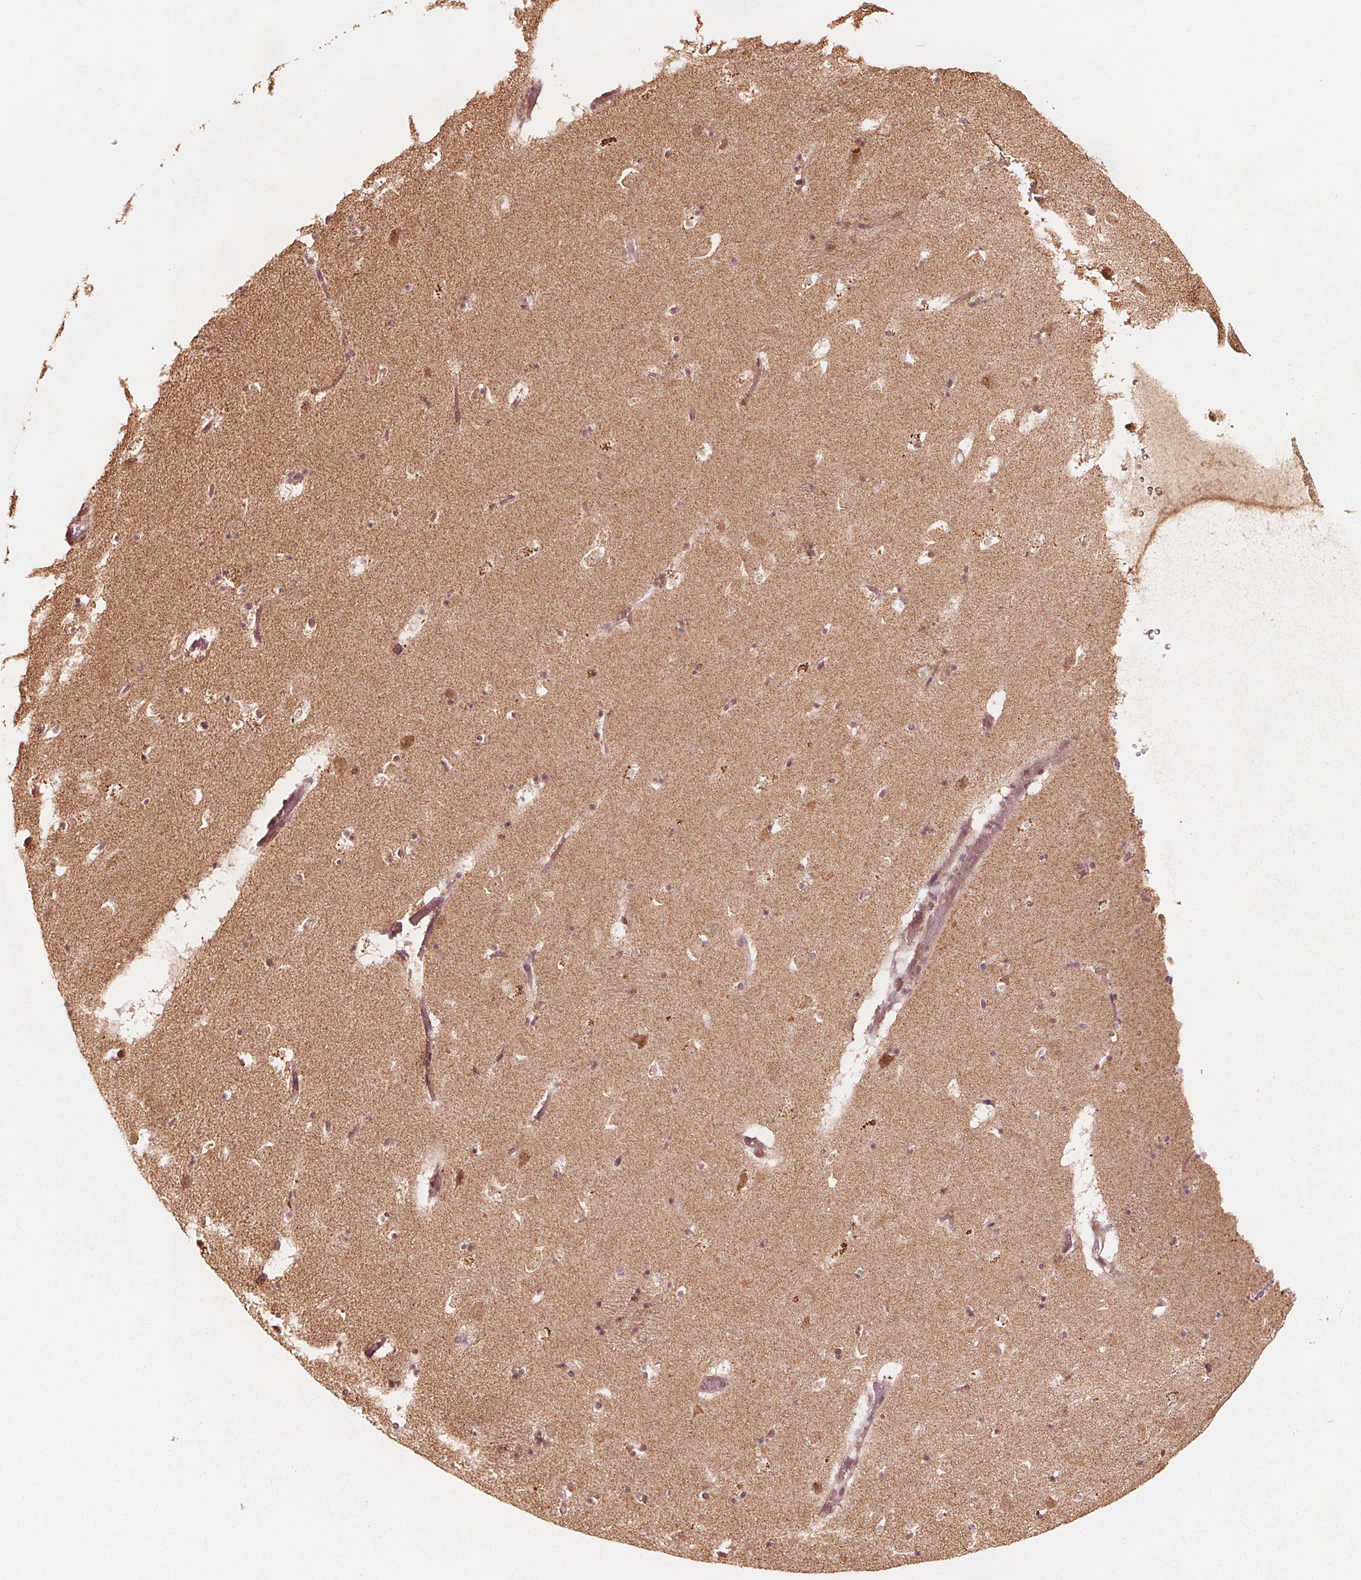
{"staining": {"intensity": "moderate", "quantity": "<25%", "location": "cytoplasmic/membranous"}, "tissue": "caudate", "cell_type": "Glial cells", "image_type": "normal", "snomed": [{"axis": "morphology", "description": "Normal tissue, NOS"}, {"axis": "topography", "description": "Lateral ventricle wall"}], "caption": "This micrograph reveals immunohistochemistry (IHC) staining of unremarkable human caudate, with low moderate cytoplasmic/membranous expression in about <25% of glial cells.", "gene": "AIP", "patient": {"sex": "female", "age": 42}}